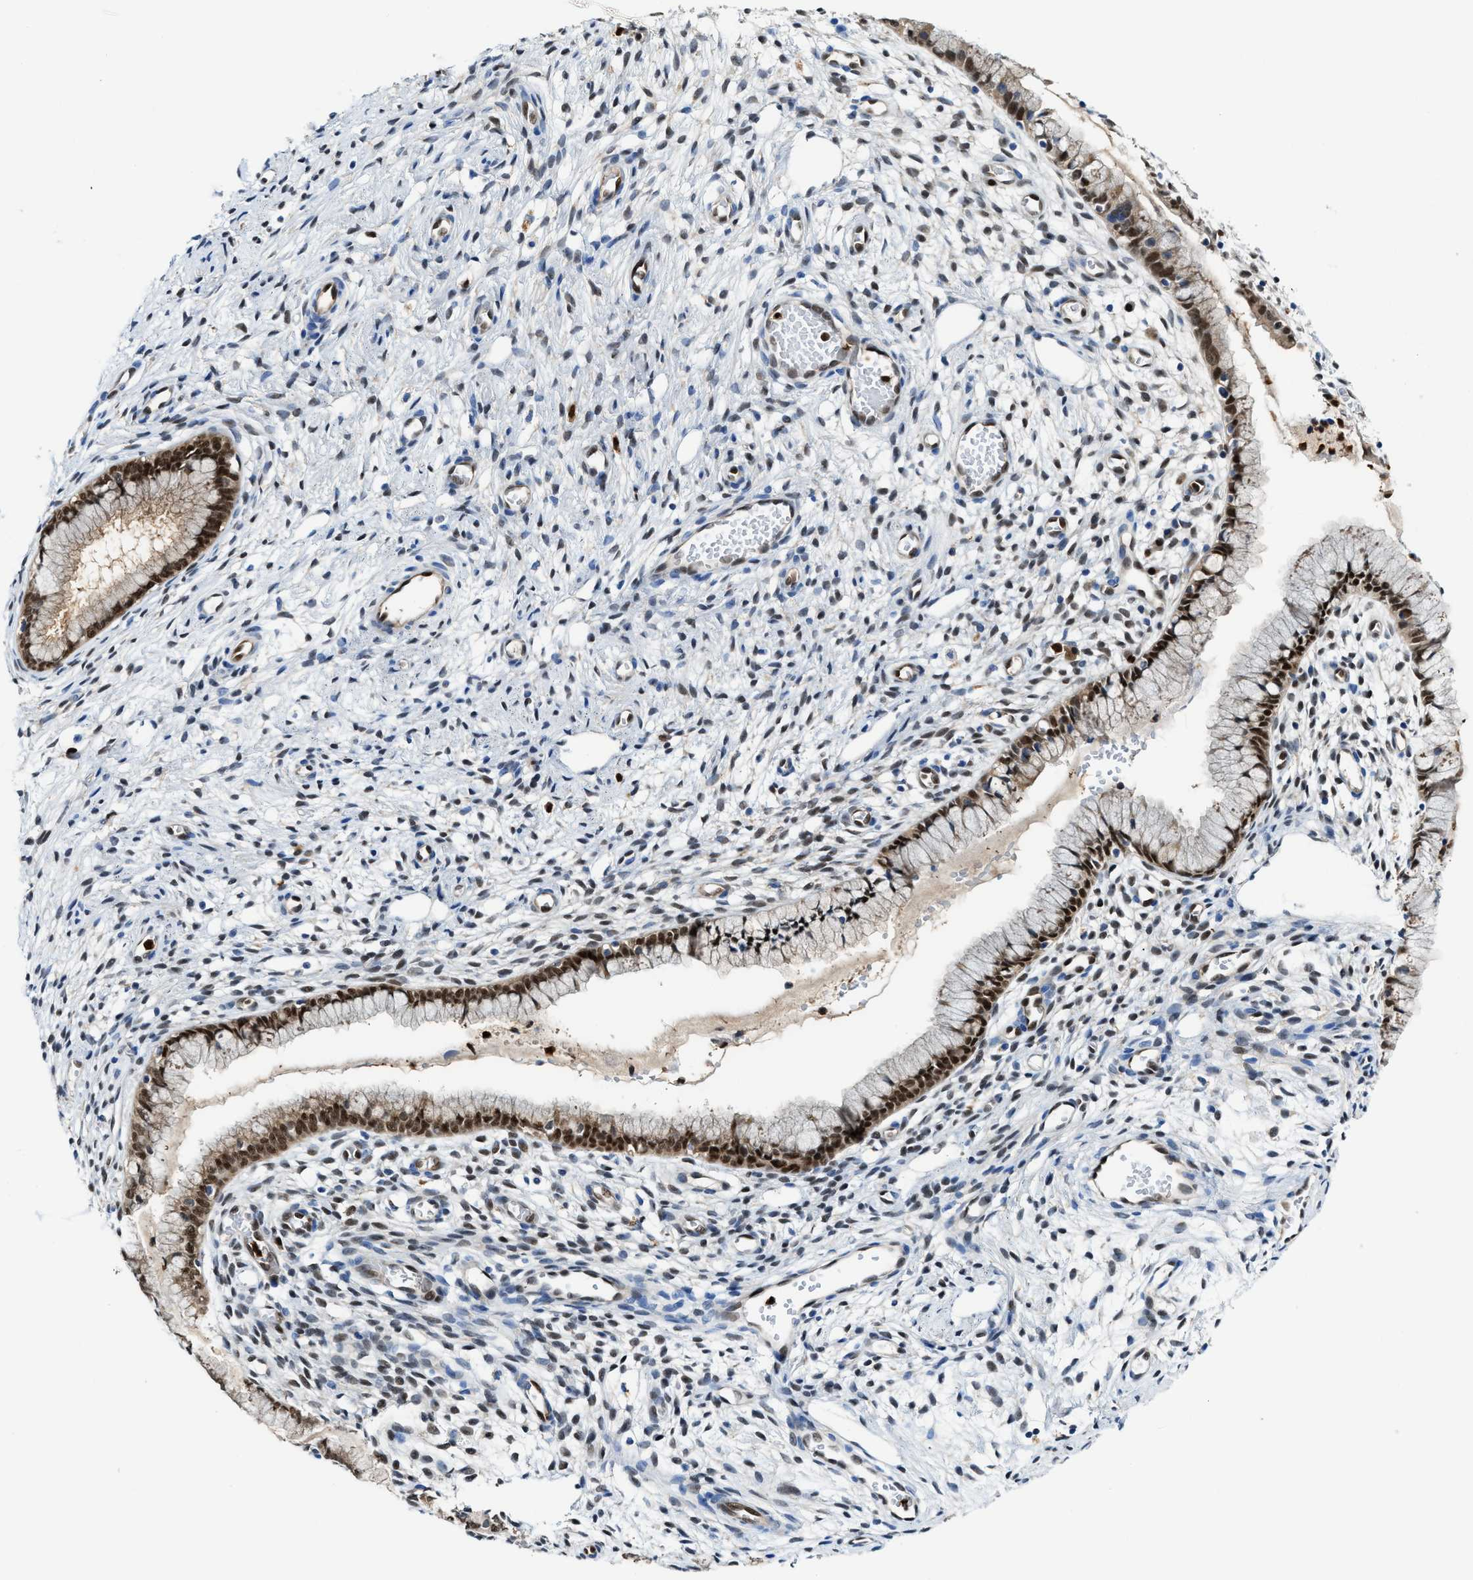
{"staining": {"intensity": "strong", "quantity": ">75%", "location": "cytoplasmic/membranous,nuclear"}, "tissue": "cervix", "cell_type": "Glandular cells", "image_type": "normal", "snomed": [{"axis": "morphology", "description": "Normal tissue, NOS"}, {"axis": "topography", "description": "Cervix"}], "caption": "Immunohistochemistry (IHC) staining of benign cervix, which shows high levels of strong cytoplasmic/membranous,nuclear positivity in about >75% of glandular cells indicating strong cytoplasmic/membranous,nuclear protein expression. The staining was performed using DAB (brown) for protein detection and nuclei were counterstained in hematoxylin (blue).", "gene": "LTA4H", "patient": {"sex": "female", "age": 65}}